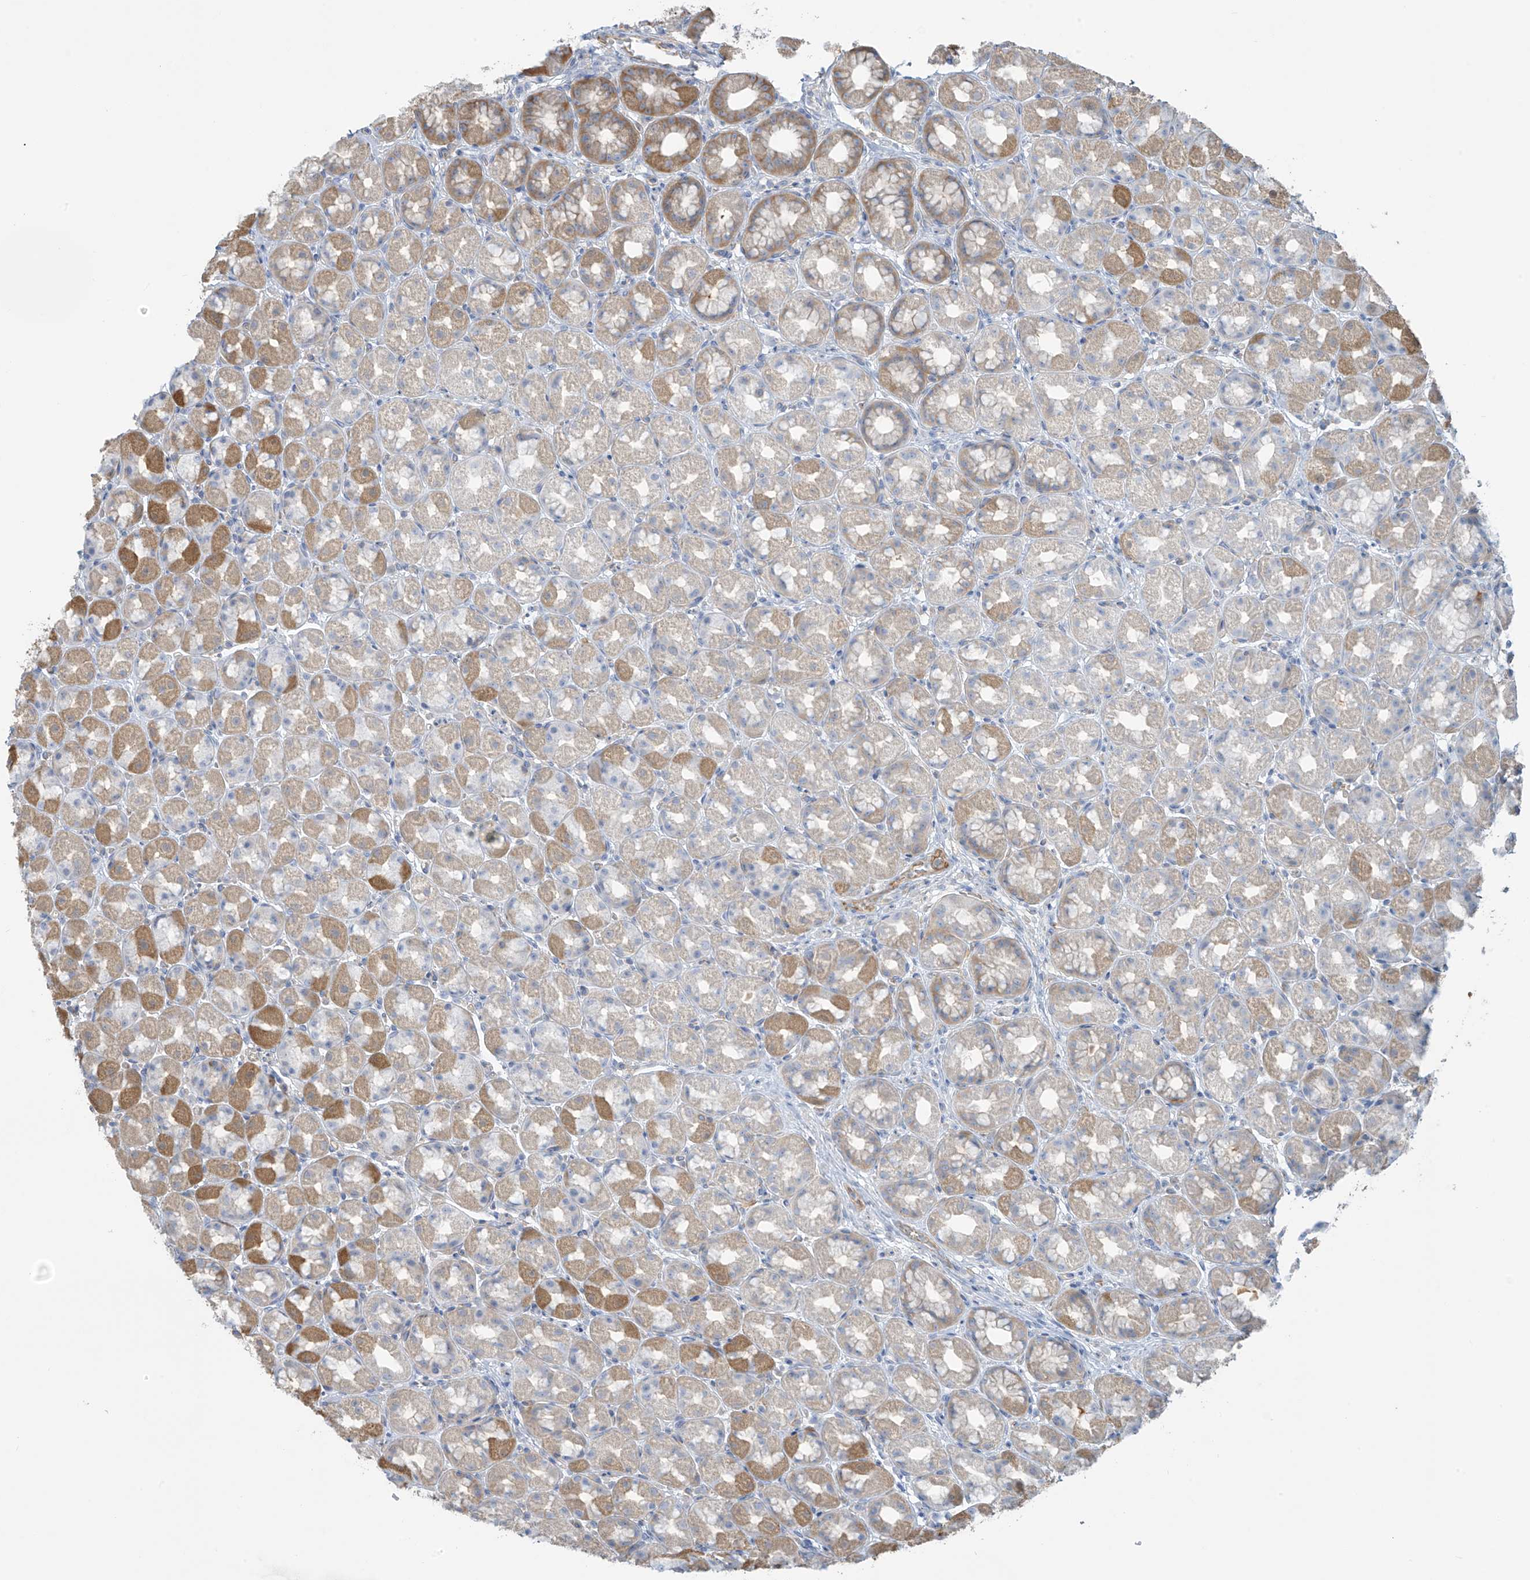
{"staining": {"intensity": "moderate", "quantity": "<25%", "location": "cytoplasmic/membranous"}, "tissue": "stomach", "cell_type": "Glandular cells", "image_type": "normal", "snomed": [{"axis": "morphology", "description": "Normal tissue, NOS"}, {"axis": "topography", "description": "Stomach, upper"}], "caption": "IHC of benign stomach demonstrates low levels of moderate cytoplasmic/membranous positivity in about <25% of glandular cells.", "gene": "ZNF846", "patient": {"sex": "male", "age": 68}}